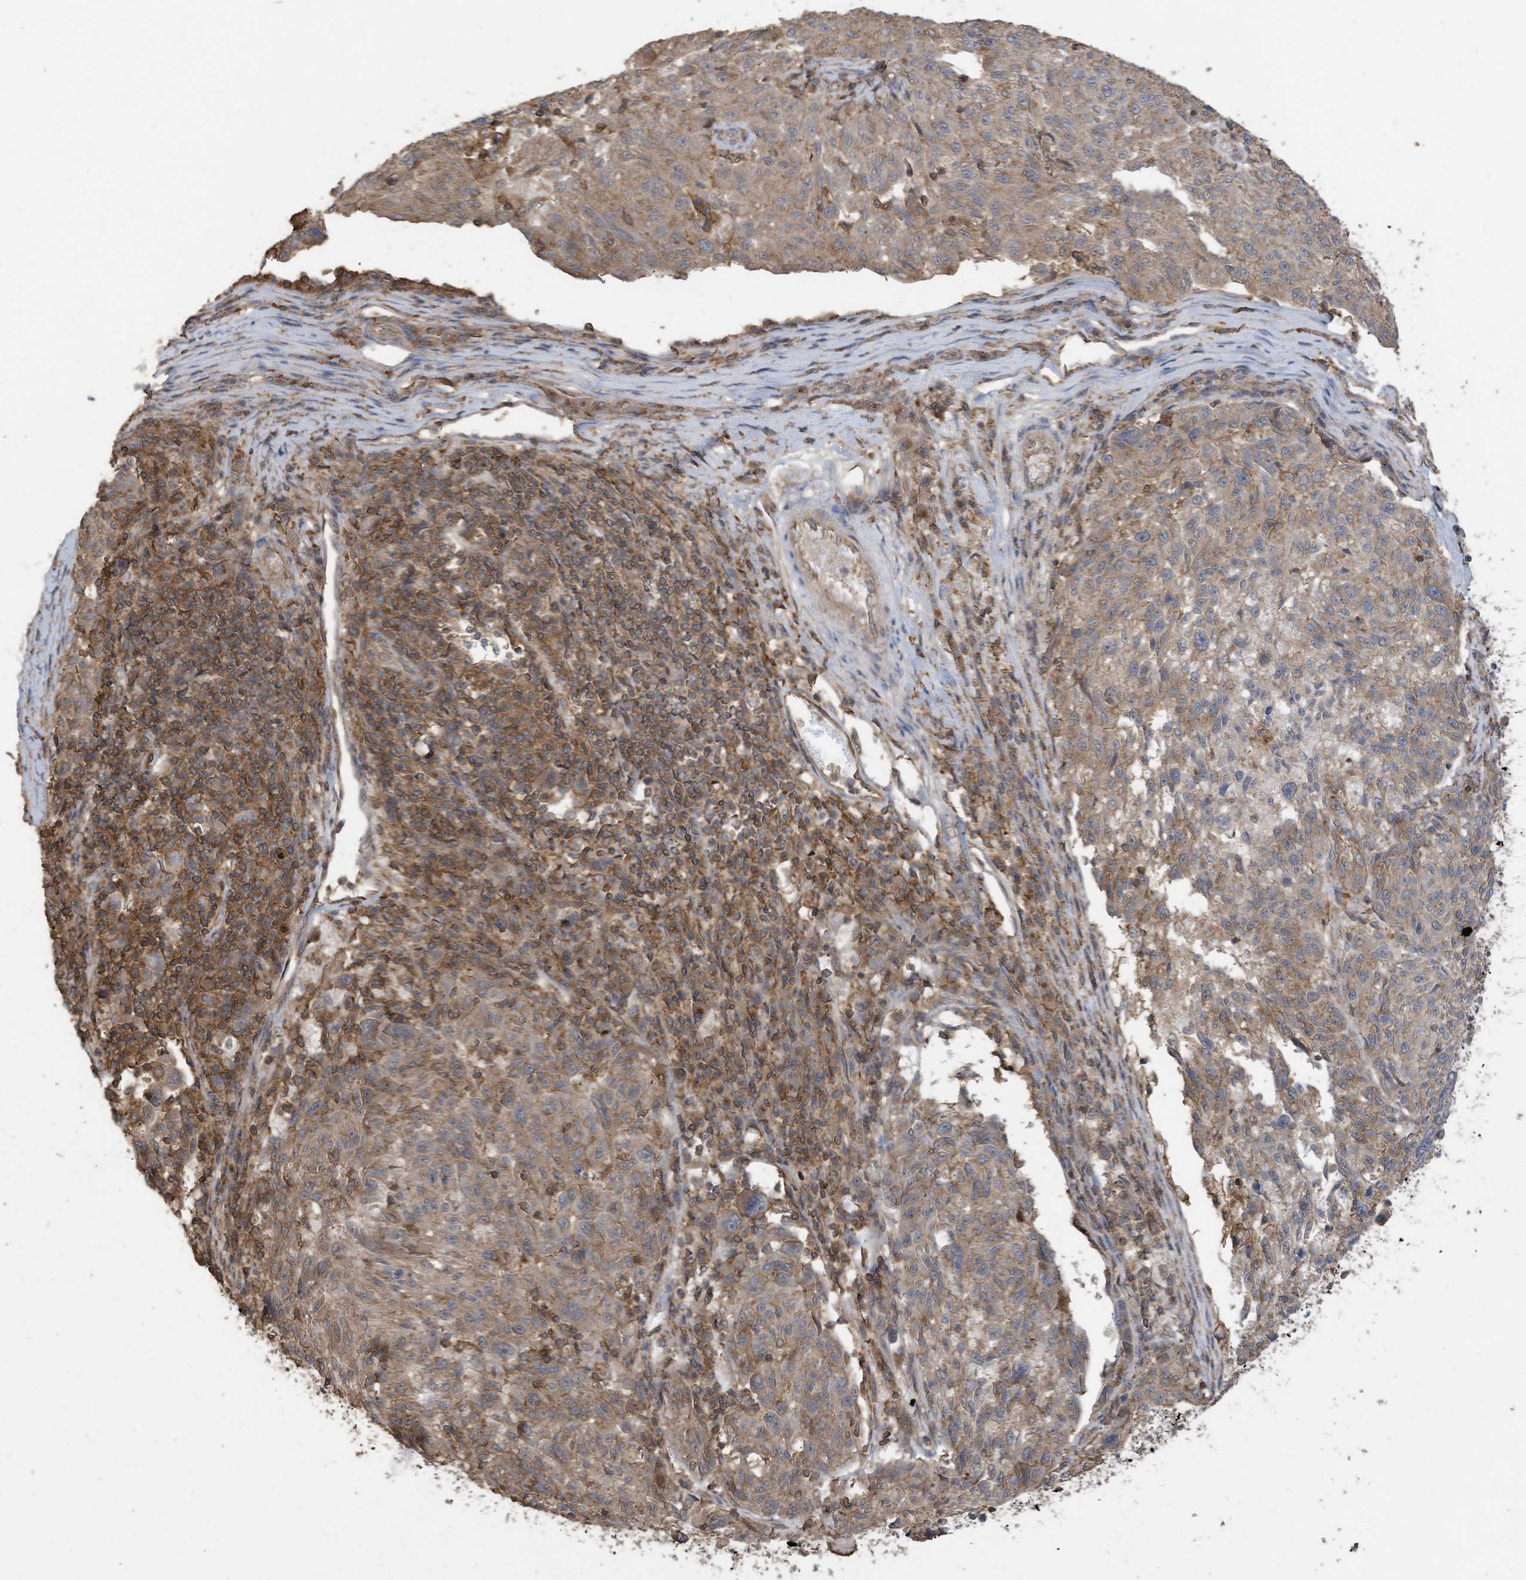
{"staining": {"intensity": "moderate", "quantity": ">75%", "location": "cytoplasmic/membranous"}, "tissue": "melanoma", "cell_type": "Tumor cells", "image_type": "cancer", "snomed": [{"axis": "morphology", "description": "Malignant melanoma, NOS"}, {"axis": "topography", "description": "Skin"}], "caption": "Human malignant melanoma stained with a protein marker exhibits moderate staining in tumor cells.", "gene": "COX10", "patient": {"sex": "male", "age": 53}}